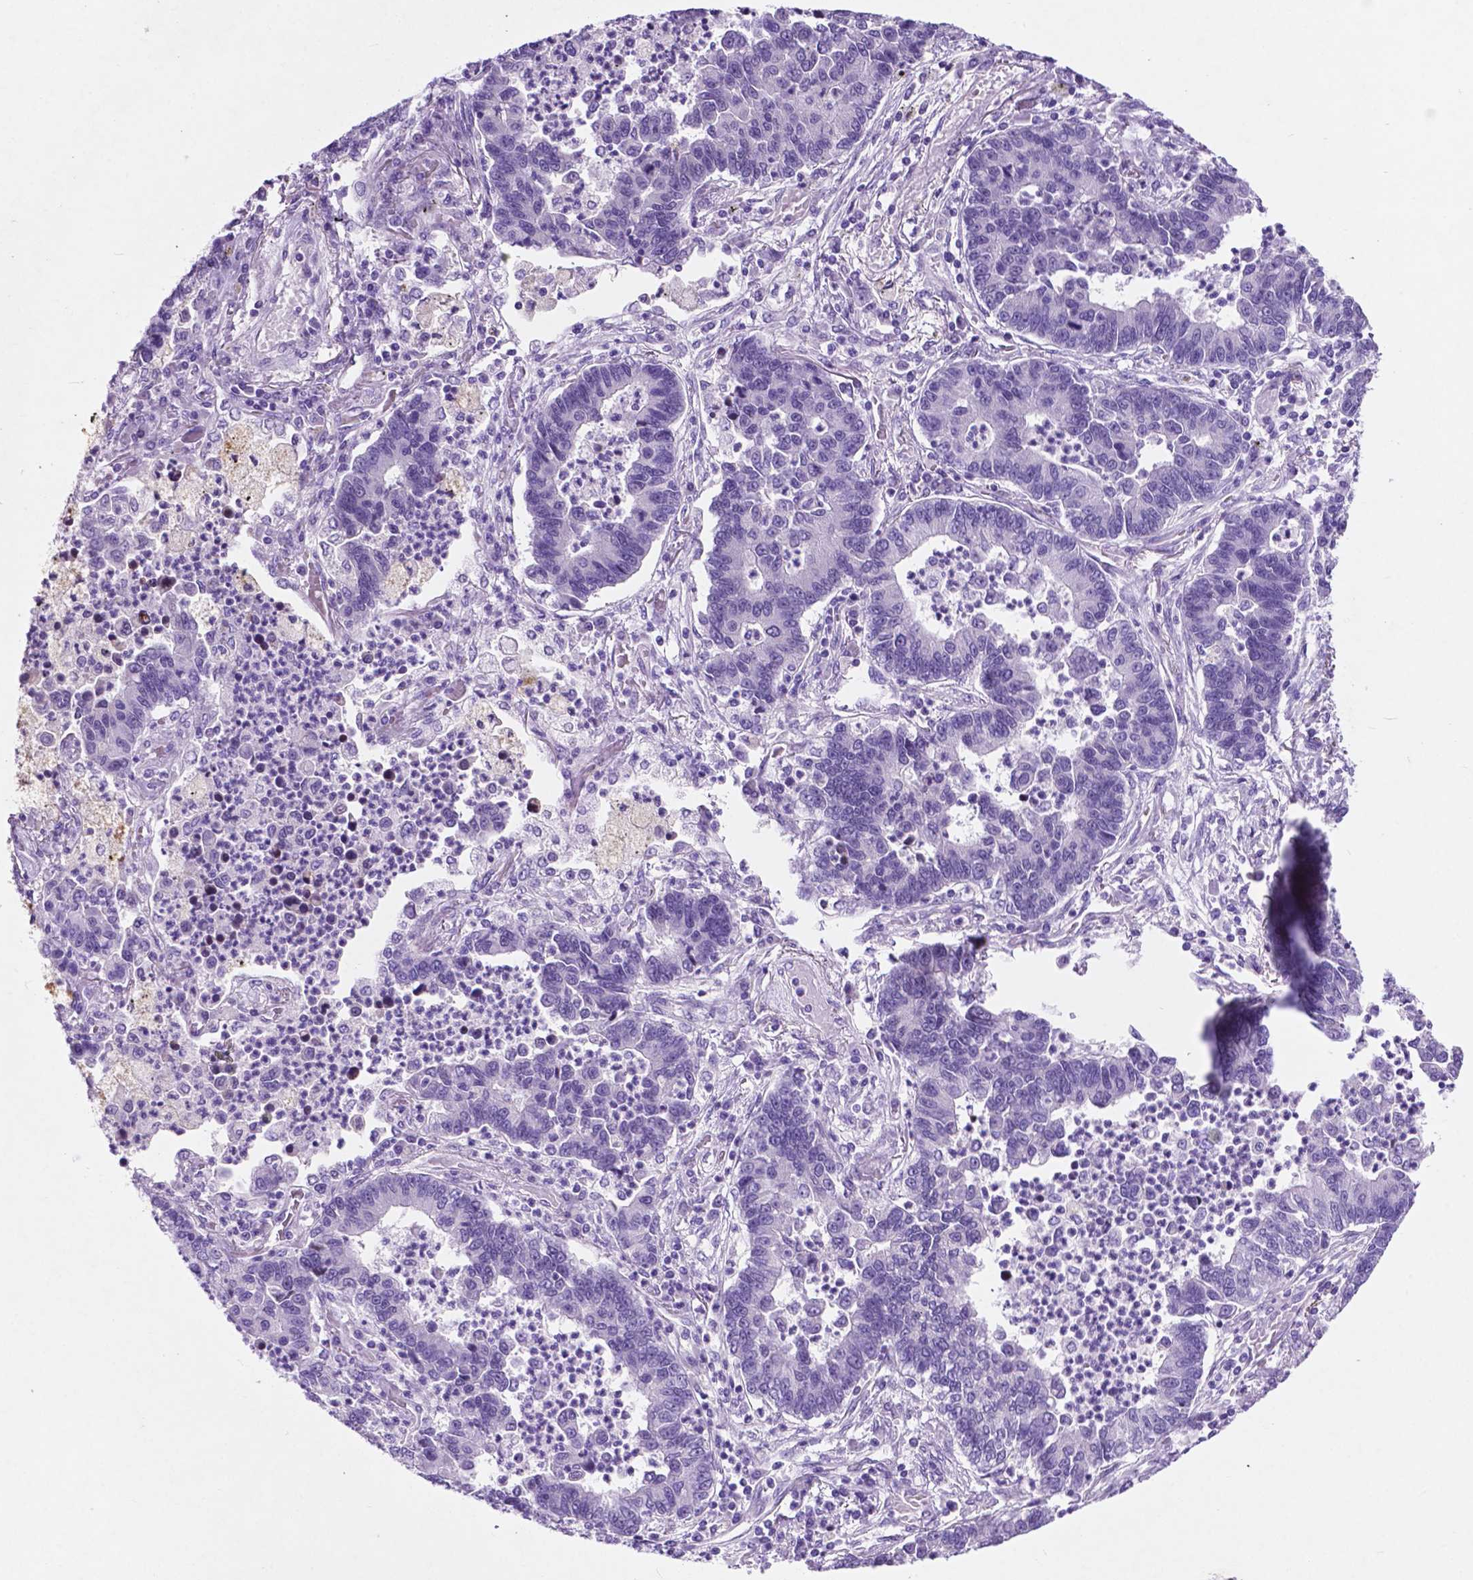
{"staining": {"intensity": "negative", "quantity": "none", "location": "none"}, "tissue": "lung cancer", "cell_type": "Tumor cells", "image_type": "cancer", "snomed": [{"axis": "morphology", "description": "Adenocarcinoma, NOS"}, {"axis": "topography", "description": "Lung"}], "caption": "Tumor cells are negative for brown protein staining in adenocarcinoma (lung).", "gene": "ASPG", "patient": {"sex": "female", "age": 57}}